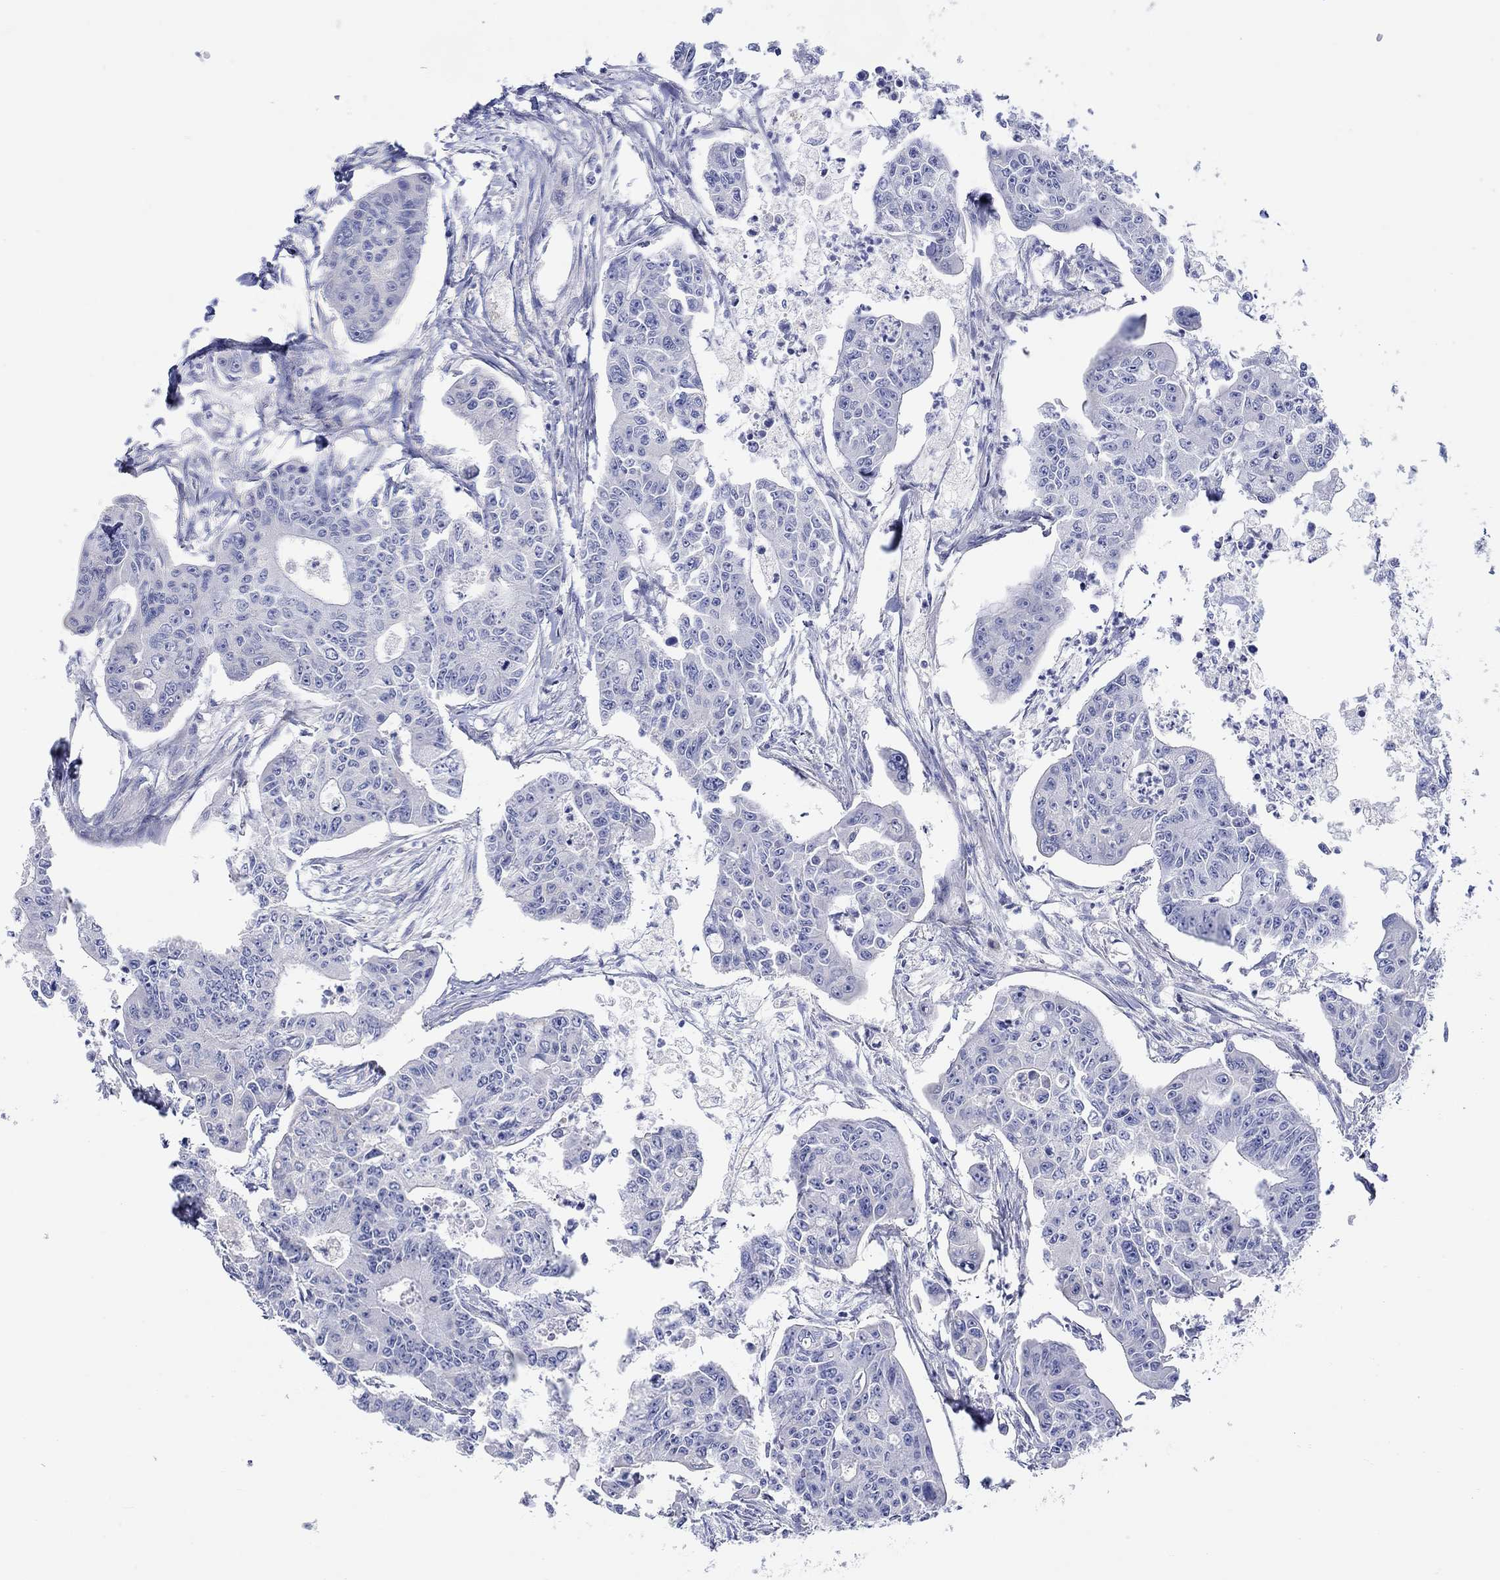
{"staining": {"intensity": "negative", "quantity": "none", "location": "none"}, "tissue": "colorectal cancer", "cell_type": "Tumor cells", "image_type": "cancer", "snomed": [{"axis": "morphology", "description": "Adenocarcinoma, NOS"}, {"axis": "topography", "description": "Colon"}], "caption": "Tumor cells are negative for brown protein staining in adenocarcinoma (colorectal).", "gene": "KRT222", "patient": {"sex": "male", "age": 70}}